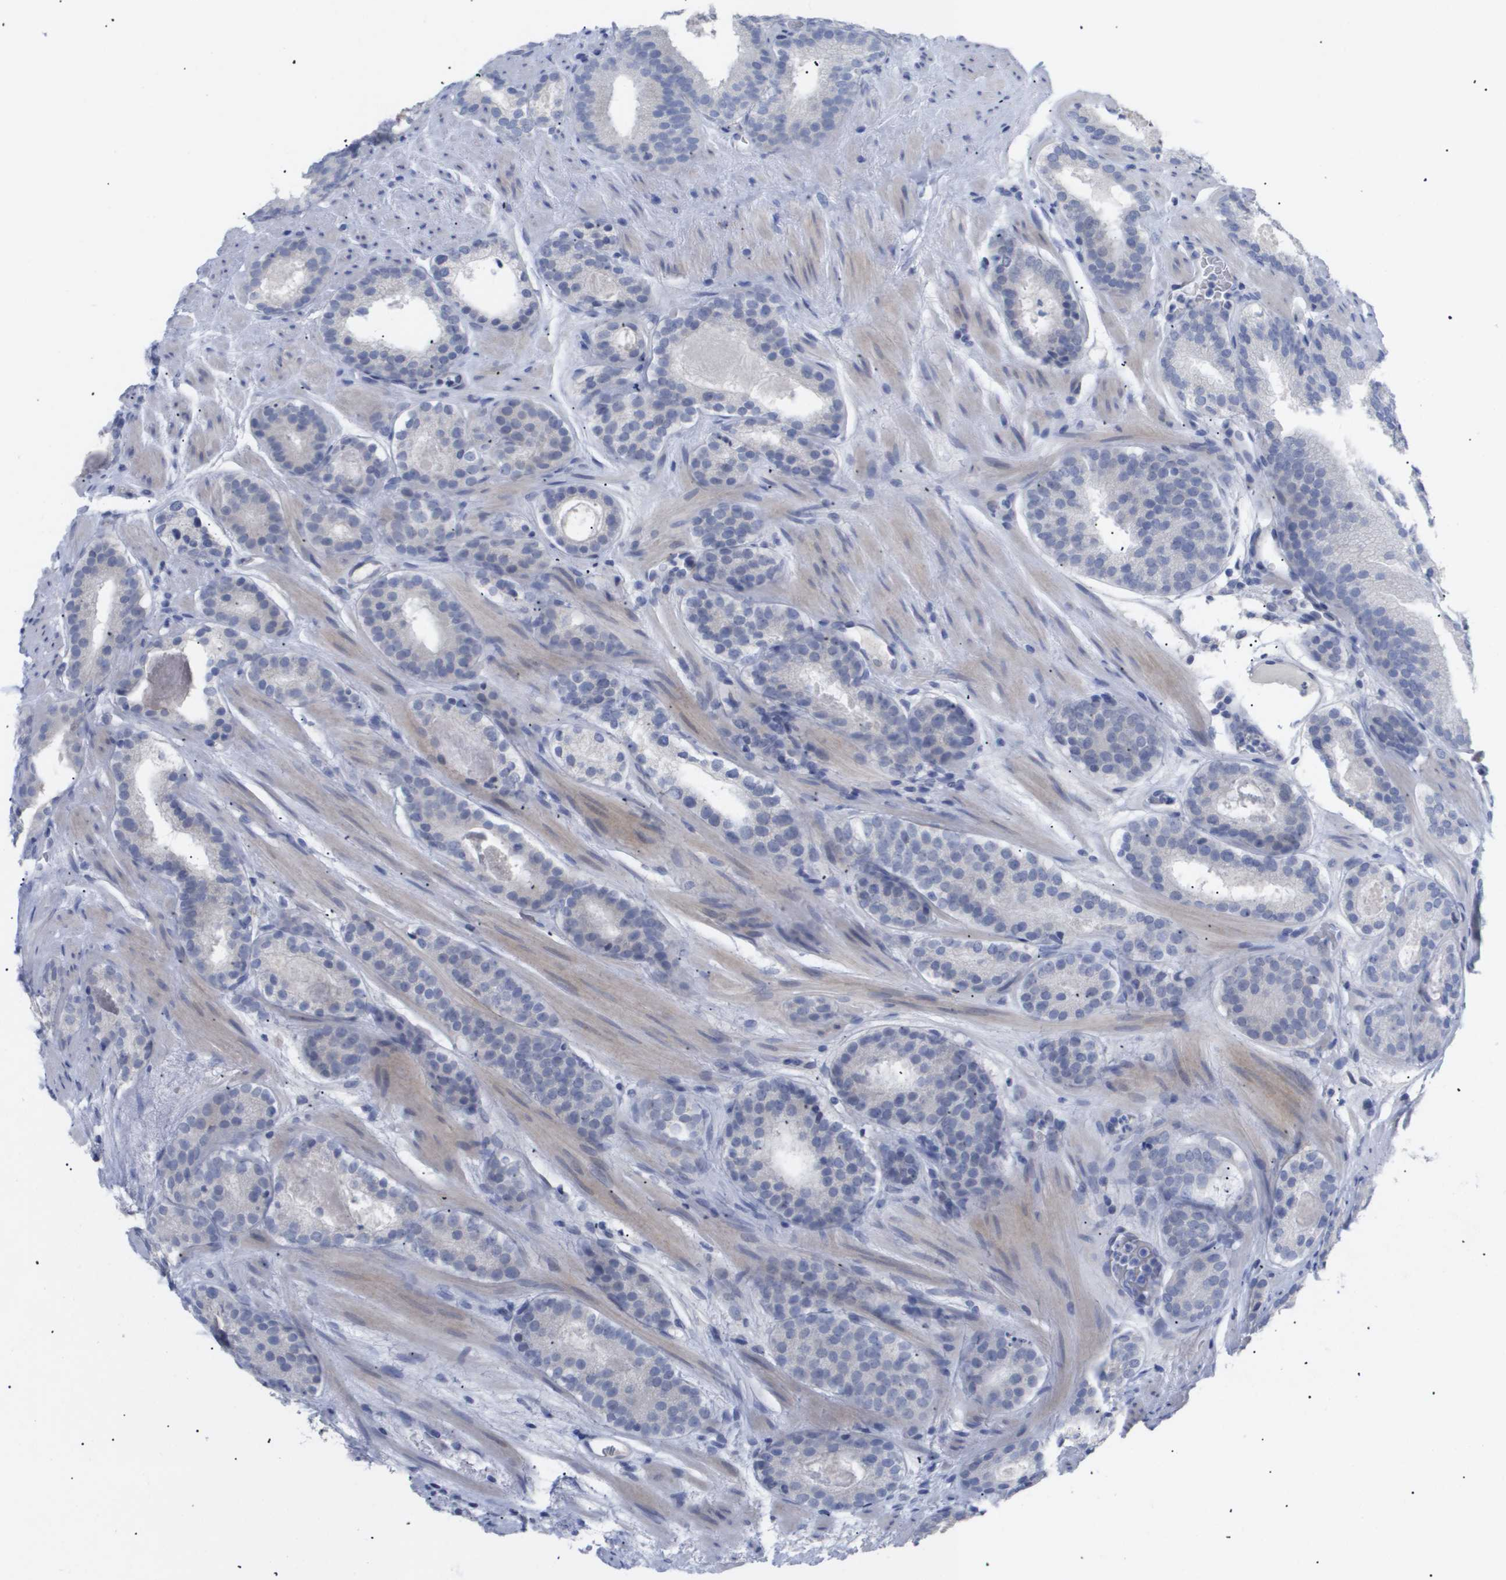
{"staining": {"intensity": "negative", "quantity": "none", "location": "none"}, "tissue": "prostate cancer", "cell_type": "Tumor cells", "image_type": "cancer", "snomed": [{"axis": "morphology", "description": "Adenocarcinoma, Low grade"}, {"axis": "topography", "description": "Prostate"}], "caption": "There is no significant staining in tumor cells of low-grade adenocarcinoma (prostate). (IHC, brightfield microscopy, high magnification).", "gene": "CAV3", "patient": {"sex": "male", "age": 69}}